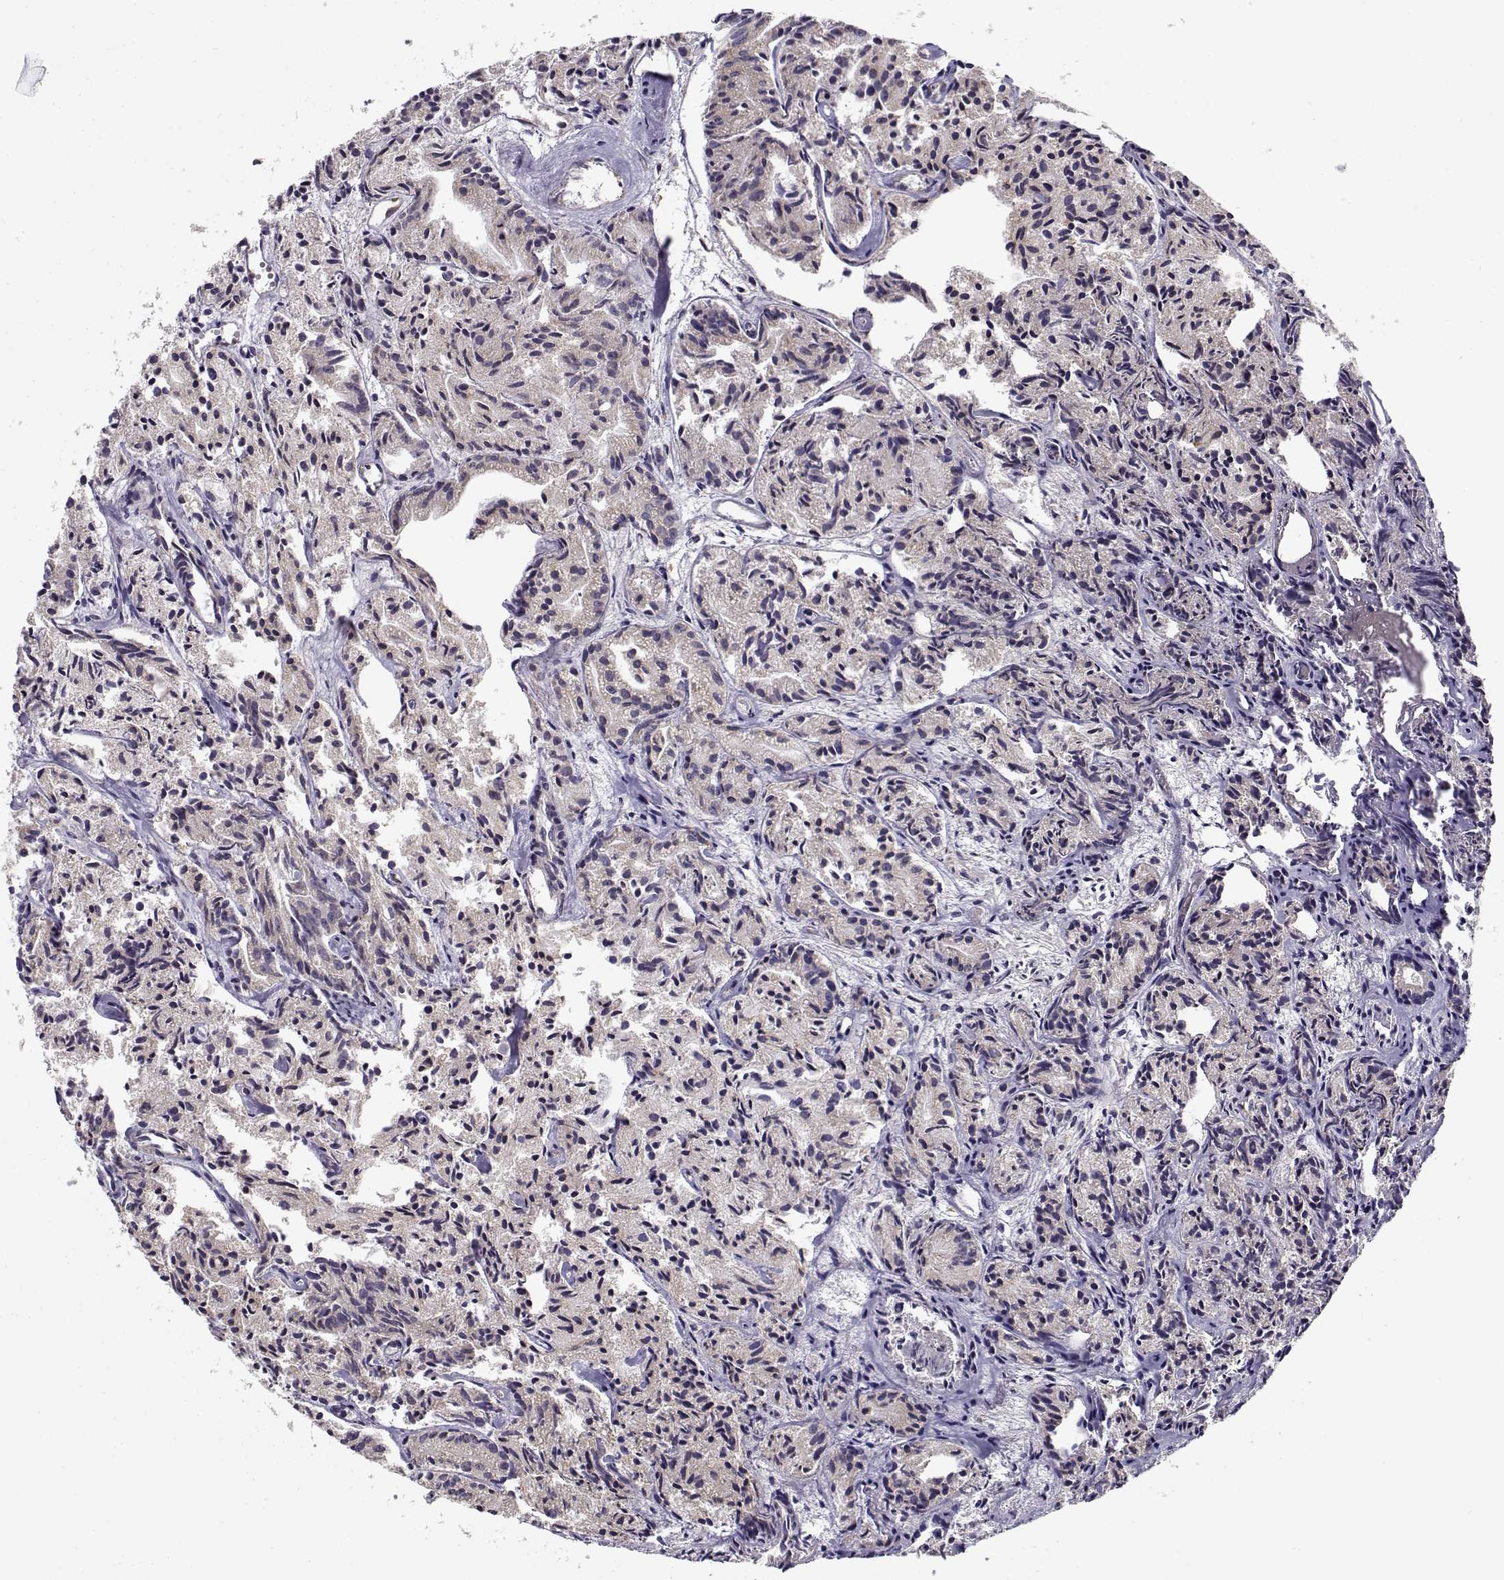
{"staining": {"intensity": "weak", "quantity": "25%-75%", "location": "cytoplasmic/membranous"}, "tissue": "prostate cancer", "cell_type": "Tumor cells", "image_type": "cancer", "snomed": [{"axis": "morphology", "description": "Adenocarcinoma, Medium grade"}, {"axis": "topography", "description": "Prostate"}], "caption": "Tumor cells display low levels of weak cytoplasmic/membranous staining in approximately 25%-75% of cells in human prostate cancer (medium-grade adenocarcinoma).", "gene": "BEND6", "patient": {"sex": "male", "age": 74}}